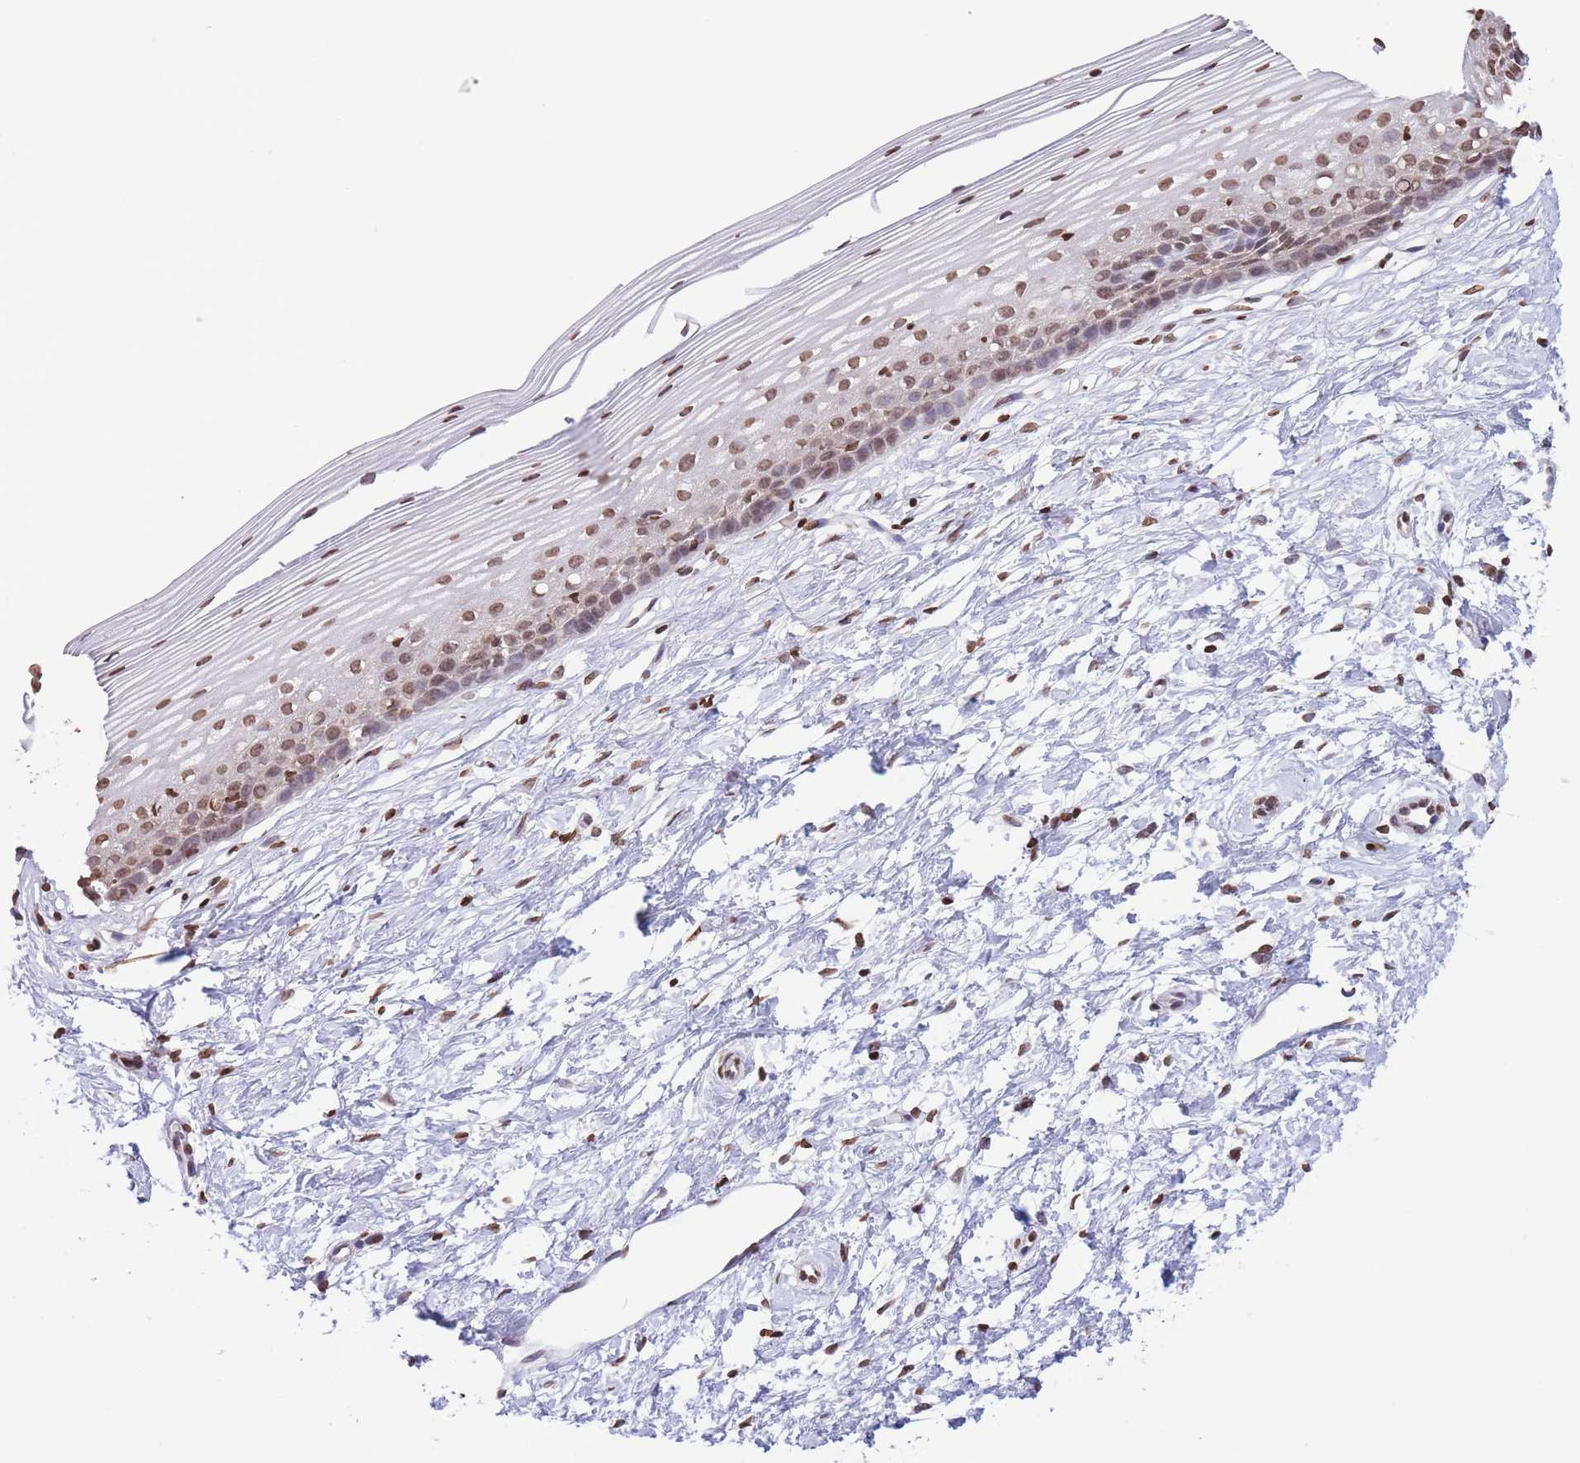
{"staining": {"intensity": "moderate", "quantity": ">75%", "location": "nuclear"}, "tissue": "cervix", "cell_type": "Glandular cells", "image_type": "normal", "snomed": [{"axis": "morphology", "description": "Normal tissue, NOS"}, {"axis": "topography", "description": "Cervix"}], "caption": "High-magnification brightfield microscopy of benign cervix stained with DAB (brown) and counterstained with hematoxylin (blue). glandular cells exhibit moderate nuclear expression is present in approximately>75% of cells.", "gene": "H2BC10", "patient": {"sex": "female", "age": 40}}